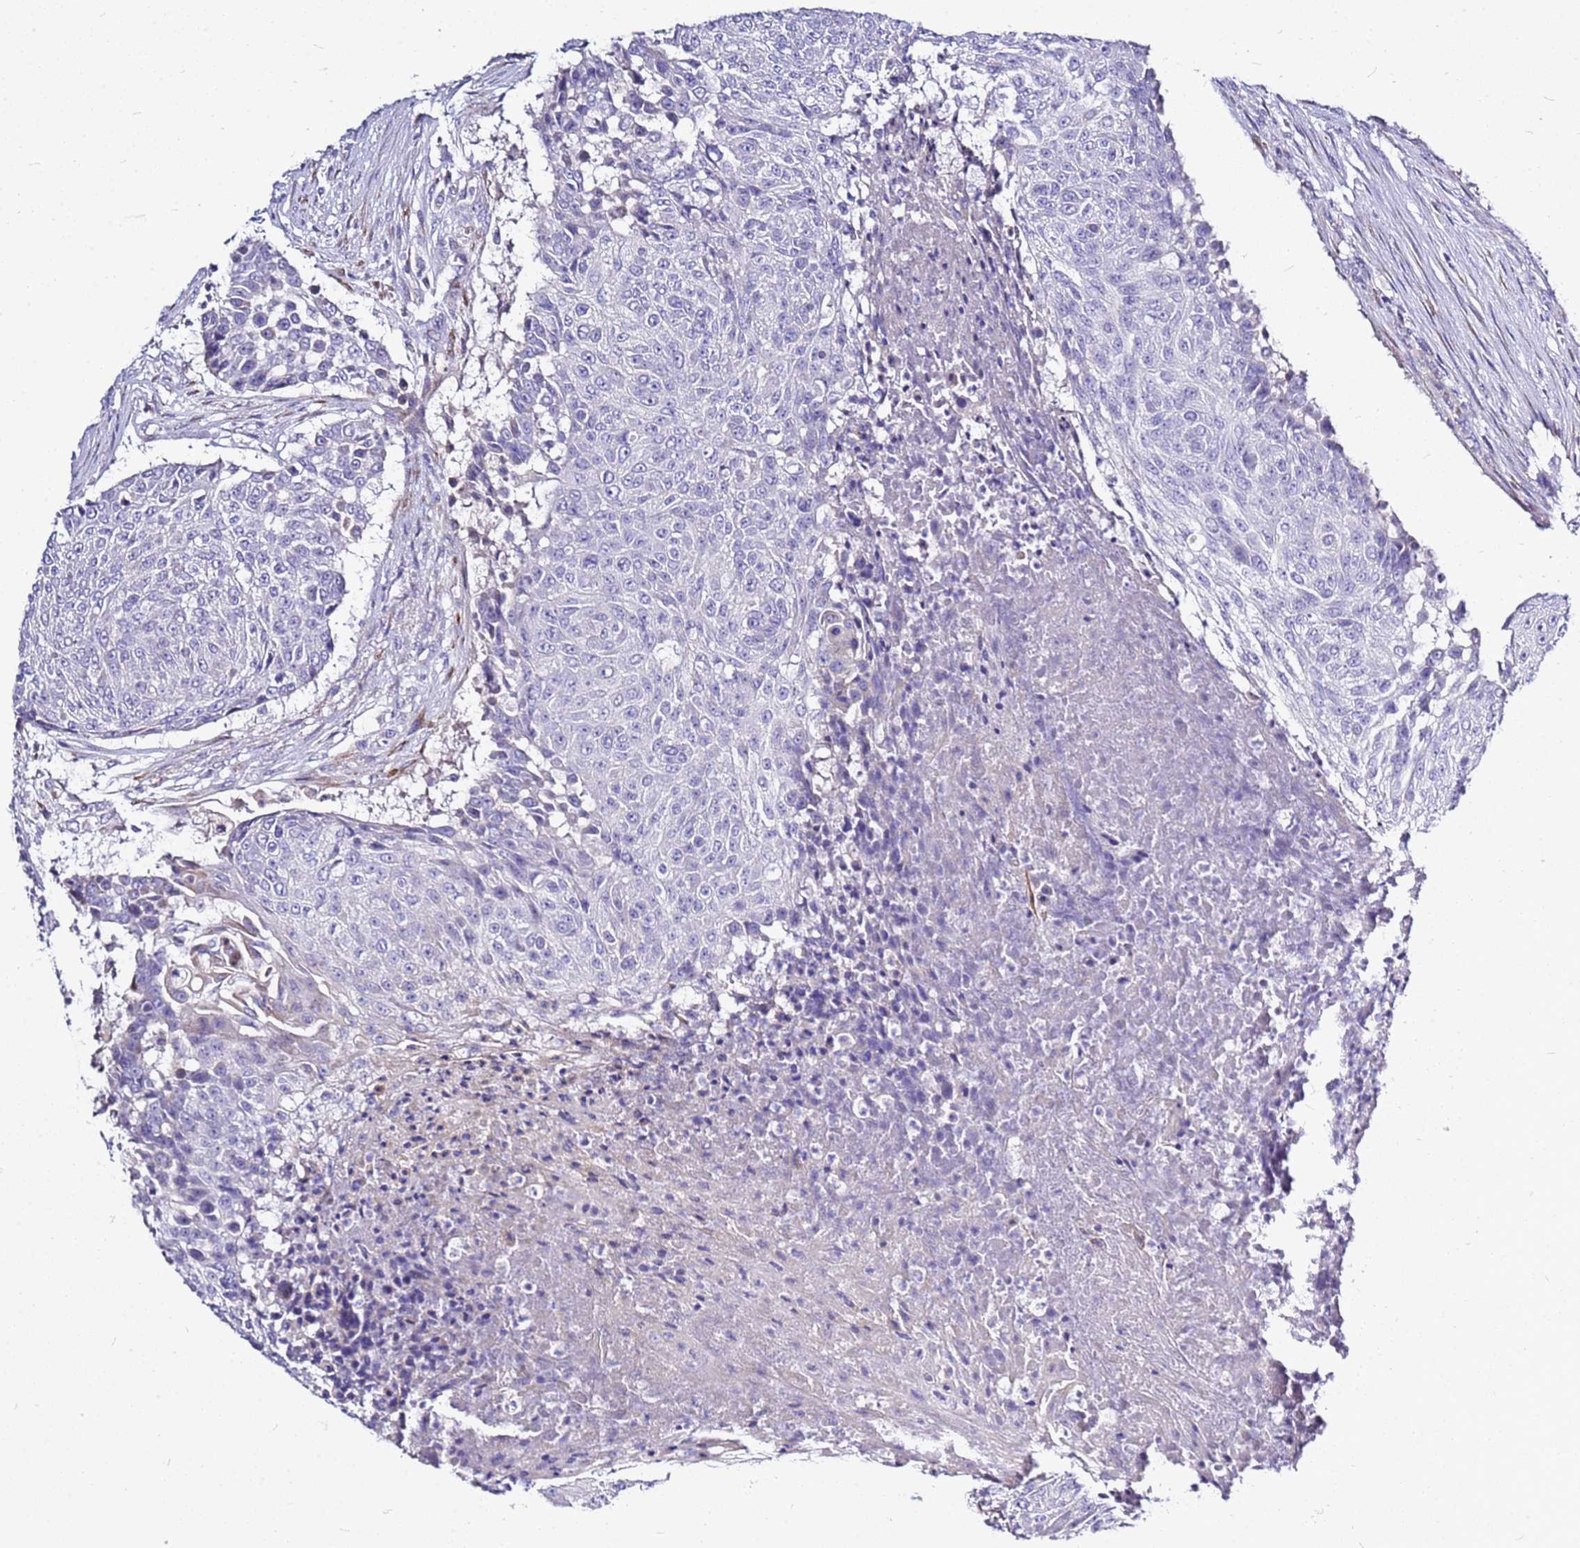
{"staining": {"intensity": "negative", "quantity": "none", "location": "none"}, "tissue": "urothelial cancer", "cell_type": "Tumor cells", "image_type": "cancer", "snomed": [{"axis": "morphology", "description": "Urothelial carcinoma, High grade"}, {"axis": "topography", "description": "Urinary bladder"}], "caption": "Tumor cells show no significant expression in urothelial cancer.", "gene": "CASD1", "patient": {"sex": "female", "age": 63}}